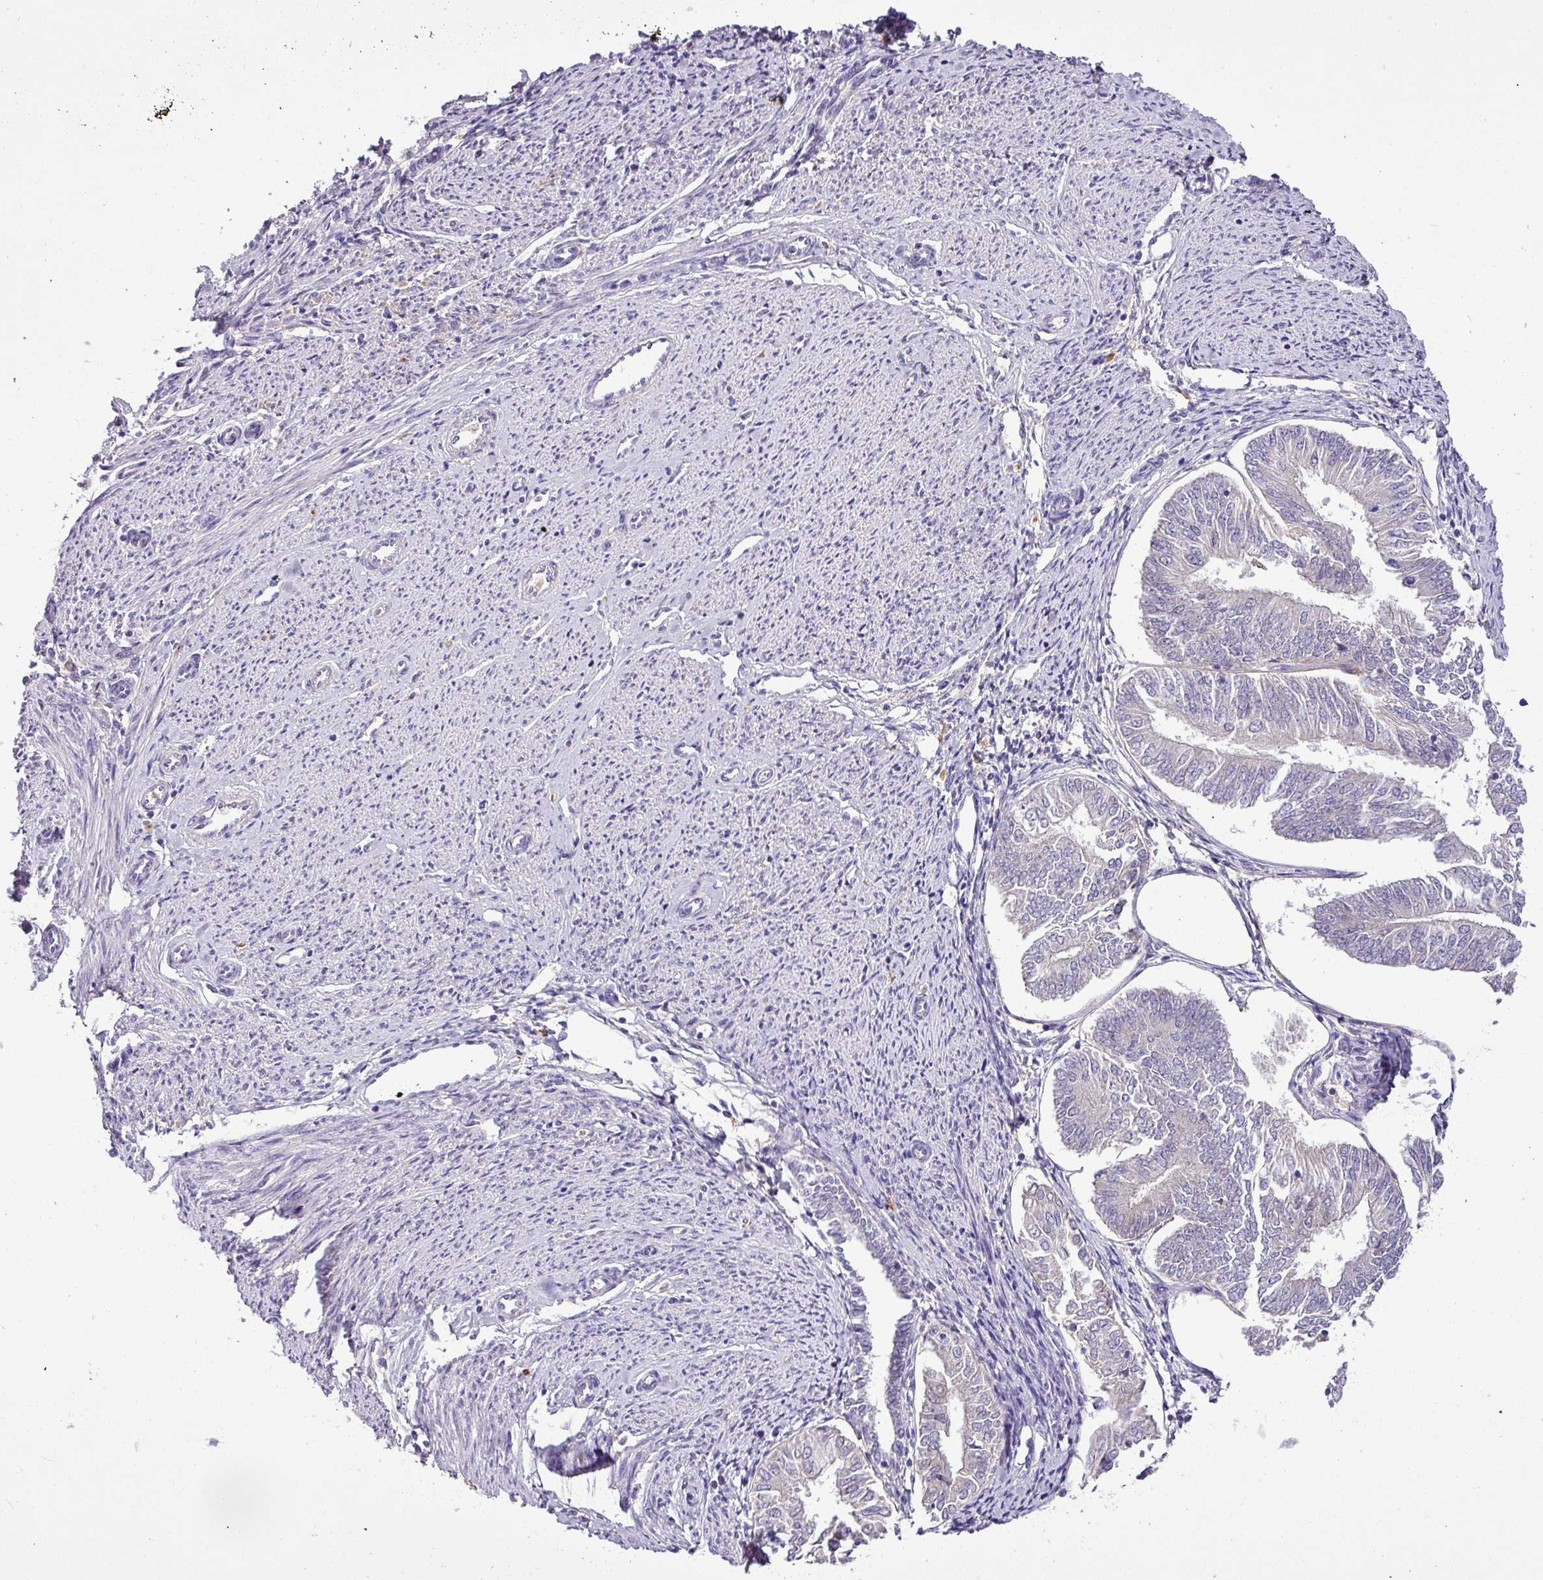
{"staining": {"intensity": "negative", "quantity": "none", "location": "none"}, "tissue": "endometrial cancer", "cell_type": "Tumor cells", "image_type": "cancer", "snomed": [{"axis": "morphology", "description": "Adenocarcinoma, NOS"}, {"axis": "topography", "description": "Endometrium"}], "caption": "Tumor cells are negative for protein expression in human endometrial cancer (adenocarcinoma).", "gene": "ZNF513", "patient": {"sex": "female", "age": 58}}